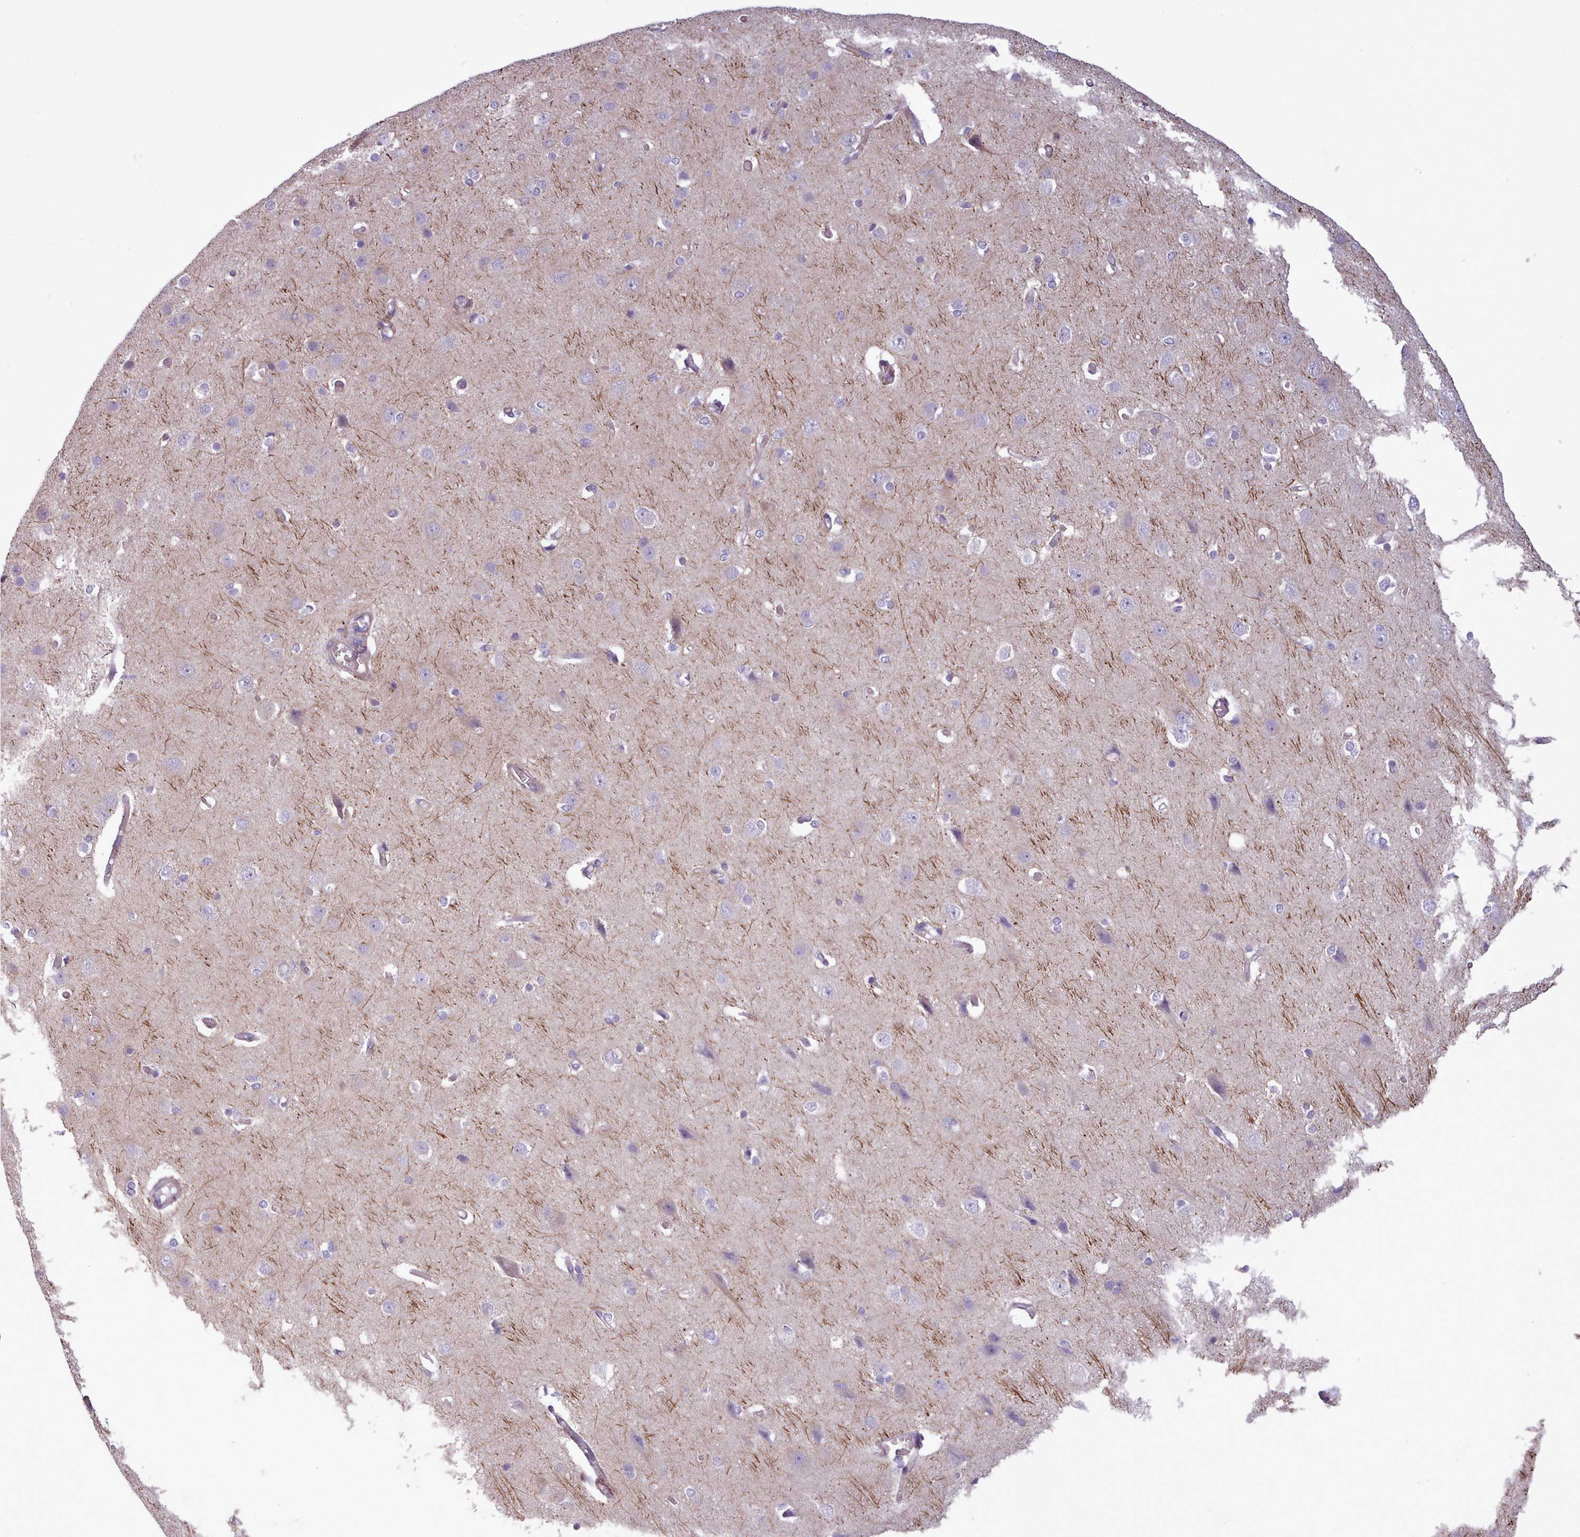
{"staining": {"intensity": "moderate", "quantity": "<25%", "location": "cytoplasmic/membranous"}, "tissue": "cerebral cortex", "cell_type": "Endothelial cells", "image_type": "normal", "snomed": [{"axis": "morphology", "description": "Normal tissue, NOS"}, {"axis": "topography", "description": "Cerebral cortex"}], "caption": "An immunohistochemistry image of unremarkable tissue is shown. Protein staining in brown shows moderate cytoplasmic/membranous positivity in cerebral cortex within endothelial cells. The staining is performed using DAB brown chromogen to label protein expression. The nuclei are counter-stained blue using hematoxylin.", "gene": "AVL9", "patient": {"sex": "male", "age": 37}}